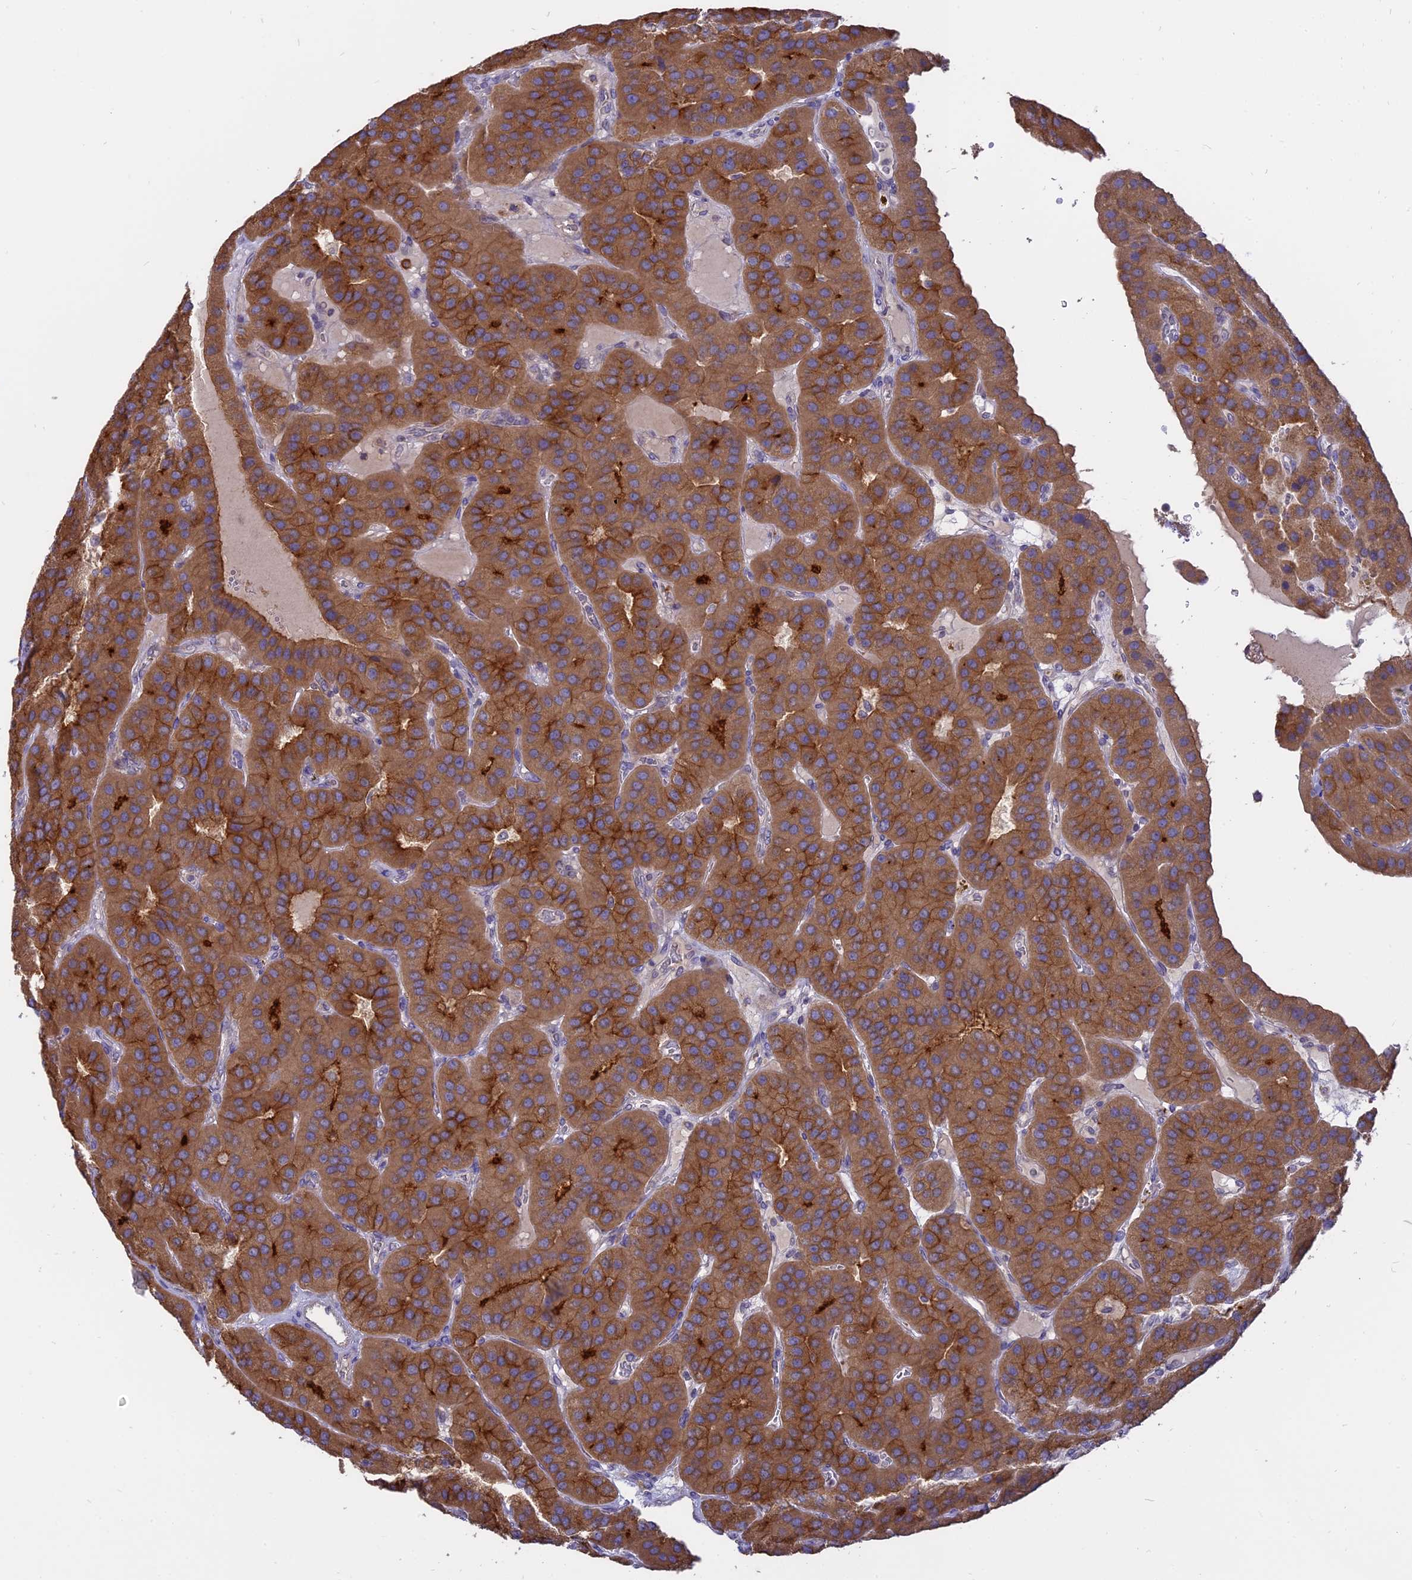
{"staining": {"intensity": "moderate", "quantity": ">75%", "location": "cytoplasmic/membranous"}, "tissue": "parathyroid gland", "cell_type": "Glandular cells", "image_type": "normal", "snomed": [{"axis": "morphology", "description": "Normal tissue, NOS"}, {"axis": "morphology", "description": "Adenoma, NOS"}, {"axis": "topography", "description": "Parathyroid gland"}], "caption": "Normal parathyroid gland exhibits moderate cytoplasmic/membranous positivity in about >75% of glandular cells Immunohistochemistry (ihc) stains the protein of interest in brown and the nuclei are stained blue..", "gene": "IL21R", "patient": {"sex": "female", "age": 86}}